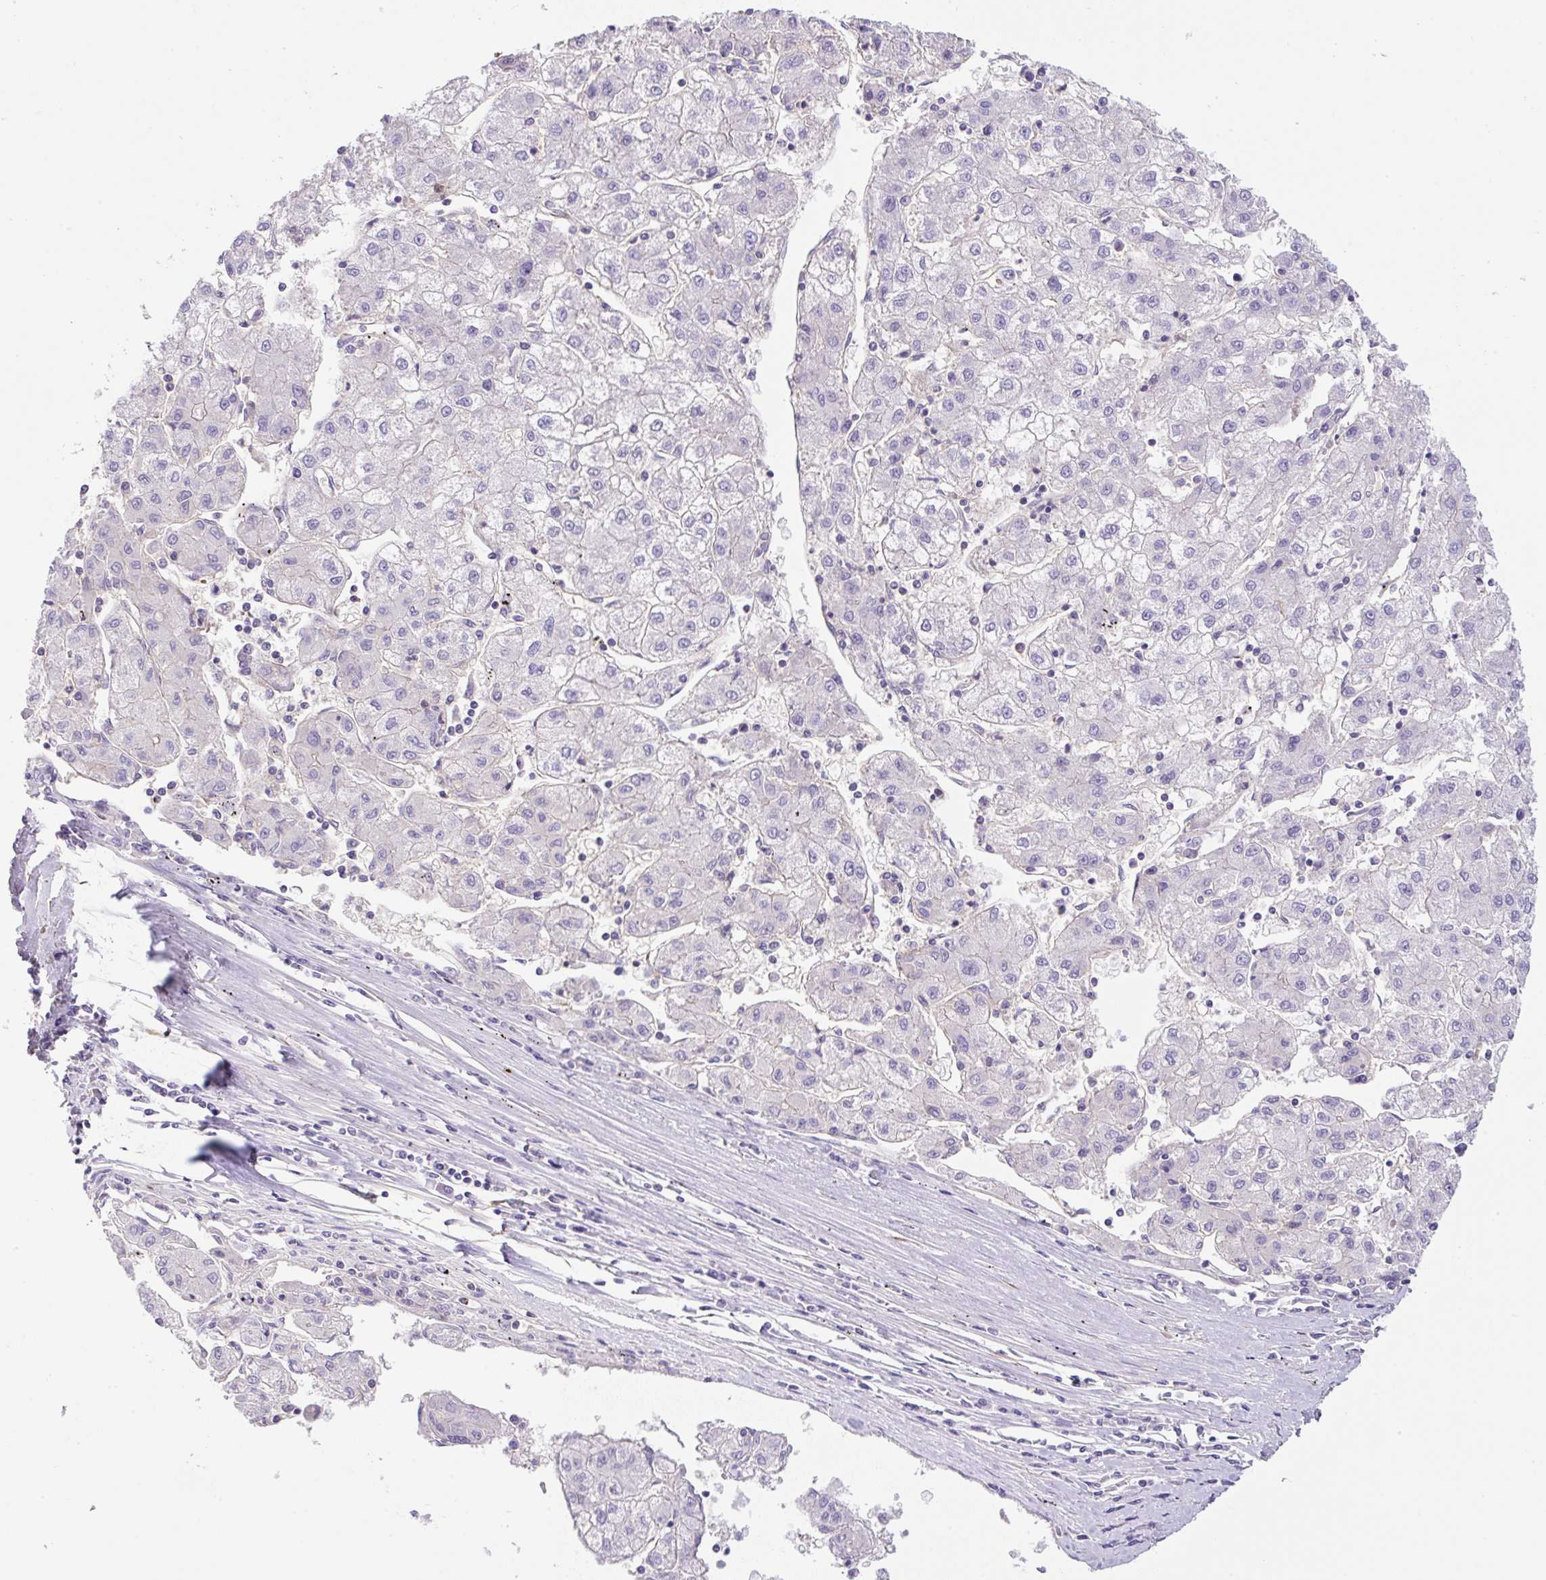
{"staining": {"intensity": "negative", "quantity": "none", "location": "none"}, "tissue": "liver cancer", "cell_type": "Tumor cells", "image_type": "cancer", "snomed": [{"axis": "morphology", "description": "Carcinoma, Hepatocellular, NOS"}, {"axis": "topography", "description": "Liver"}], "caption": "This is an immunohistochemistry micrograph of human liver cancer. There is no staining in tumor cells.", "gene": "NPTN", "patient": {"sex": "male", "age": 72}}